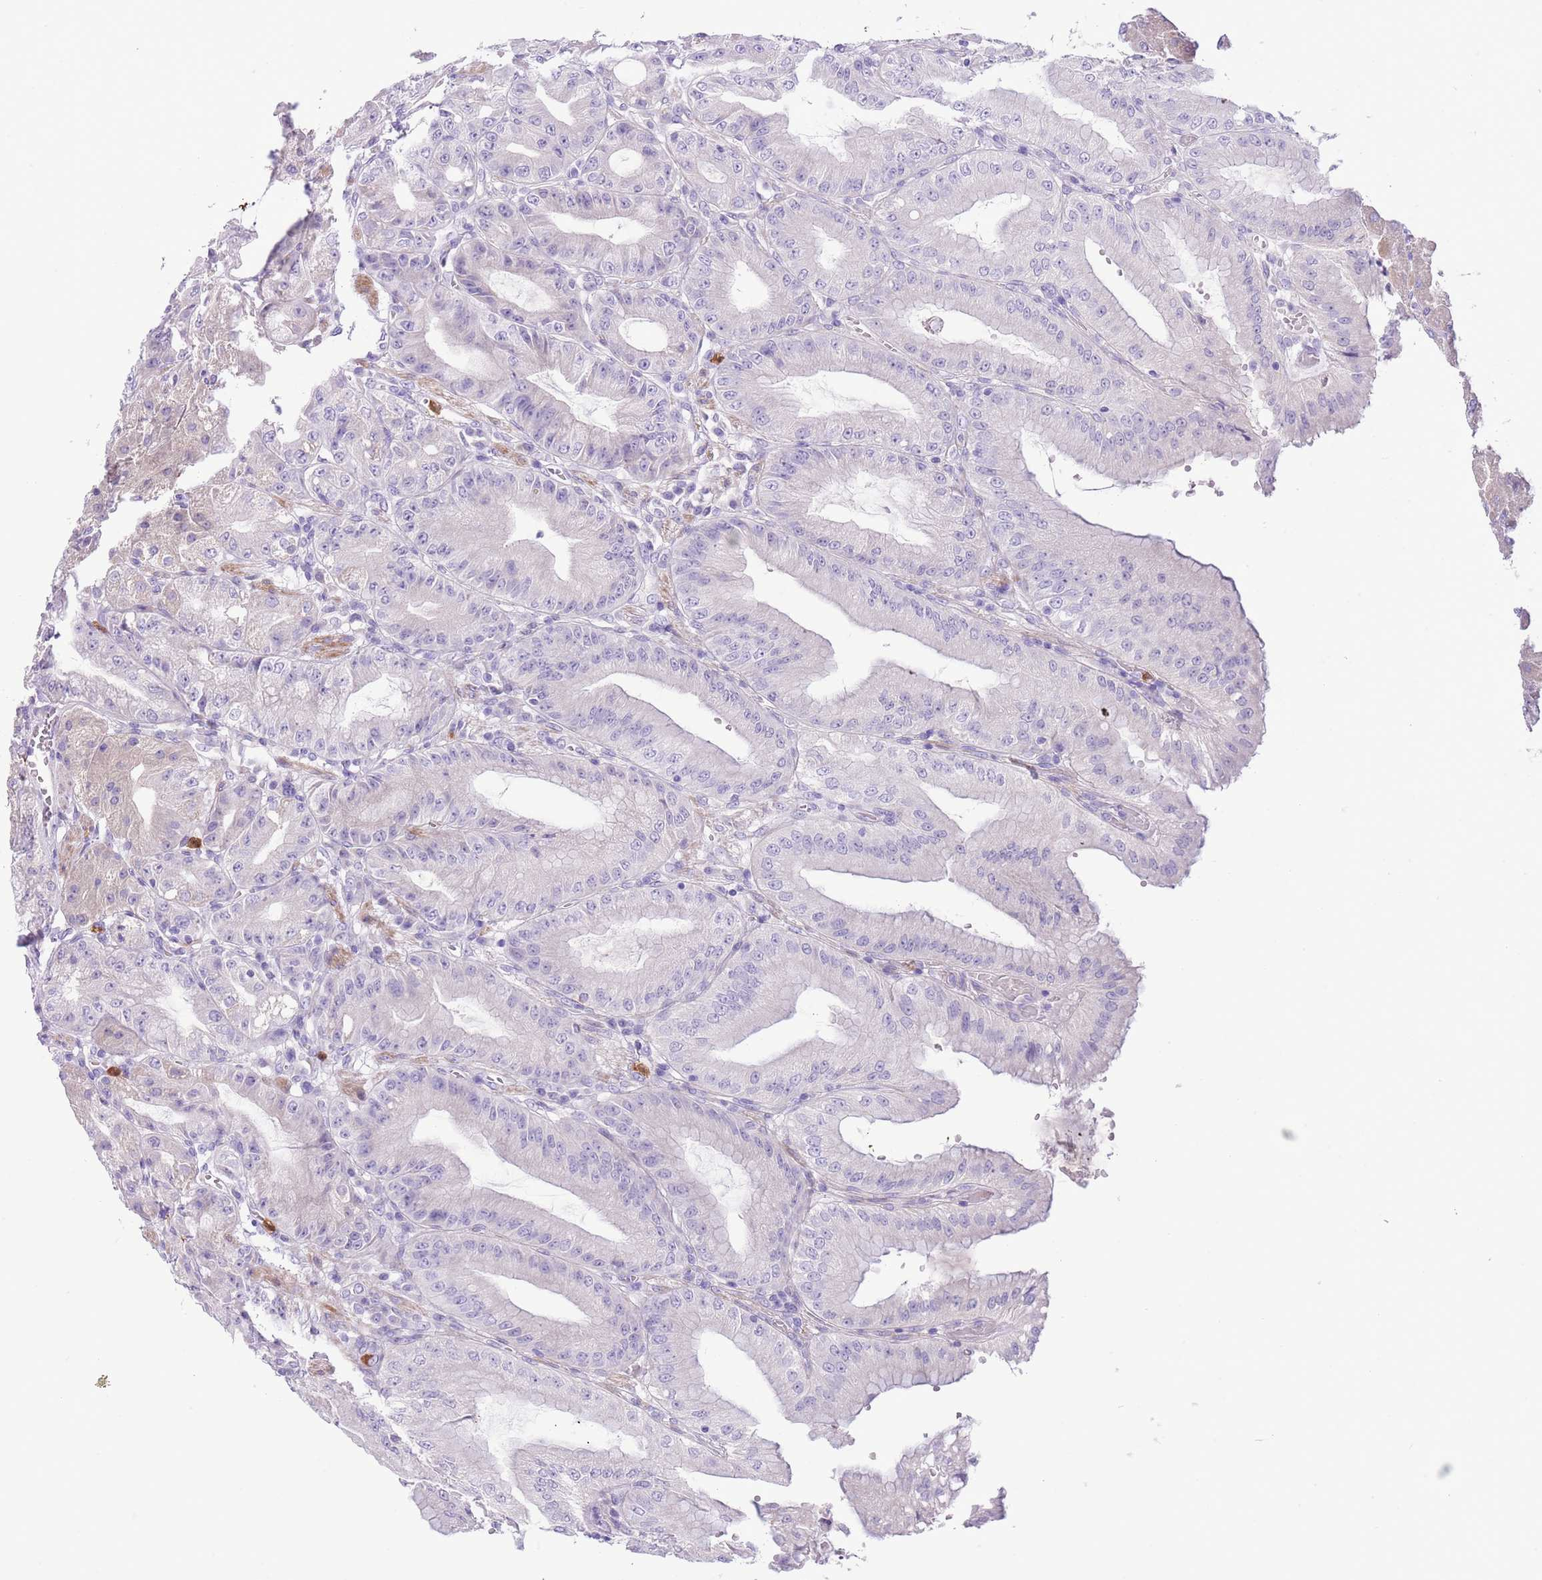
{"staining": {"intensity": "weak", "quantity": "<25%", "location": "cytoplasmic/membranous"}, "tissue": "stomach", "cell_type": "Glandular cells", "image_type": "normal", "snomed": [{"axis": "morphology", "description": "Normal tissue, NOS"}, {"axis": "topography", "description": "Stomach, upper"}, {"axis": "topography", "description": "Stomach, lower"}], "caption": "This is a photomicrograph of IHC staining of unremarkable stomach, which shows no expression in glandular cells.", "gene": "OR6M1", "patient": {"sex": "male", "age": 71}}